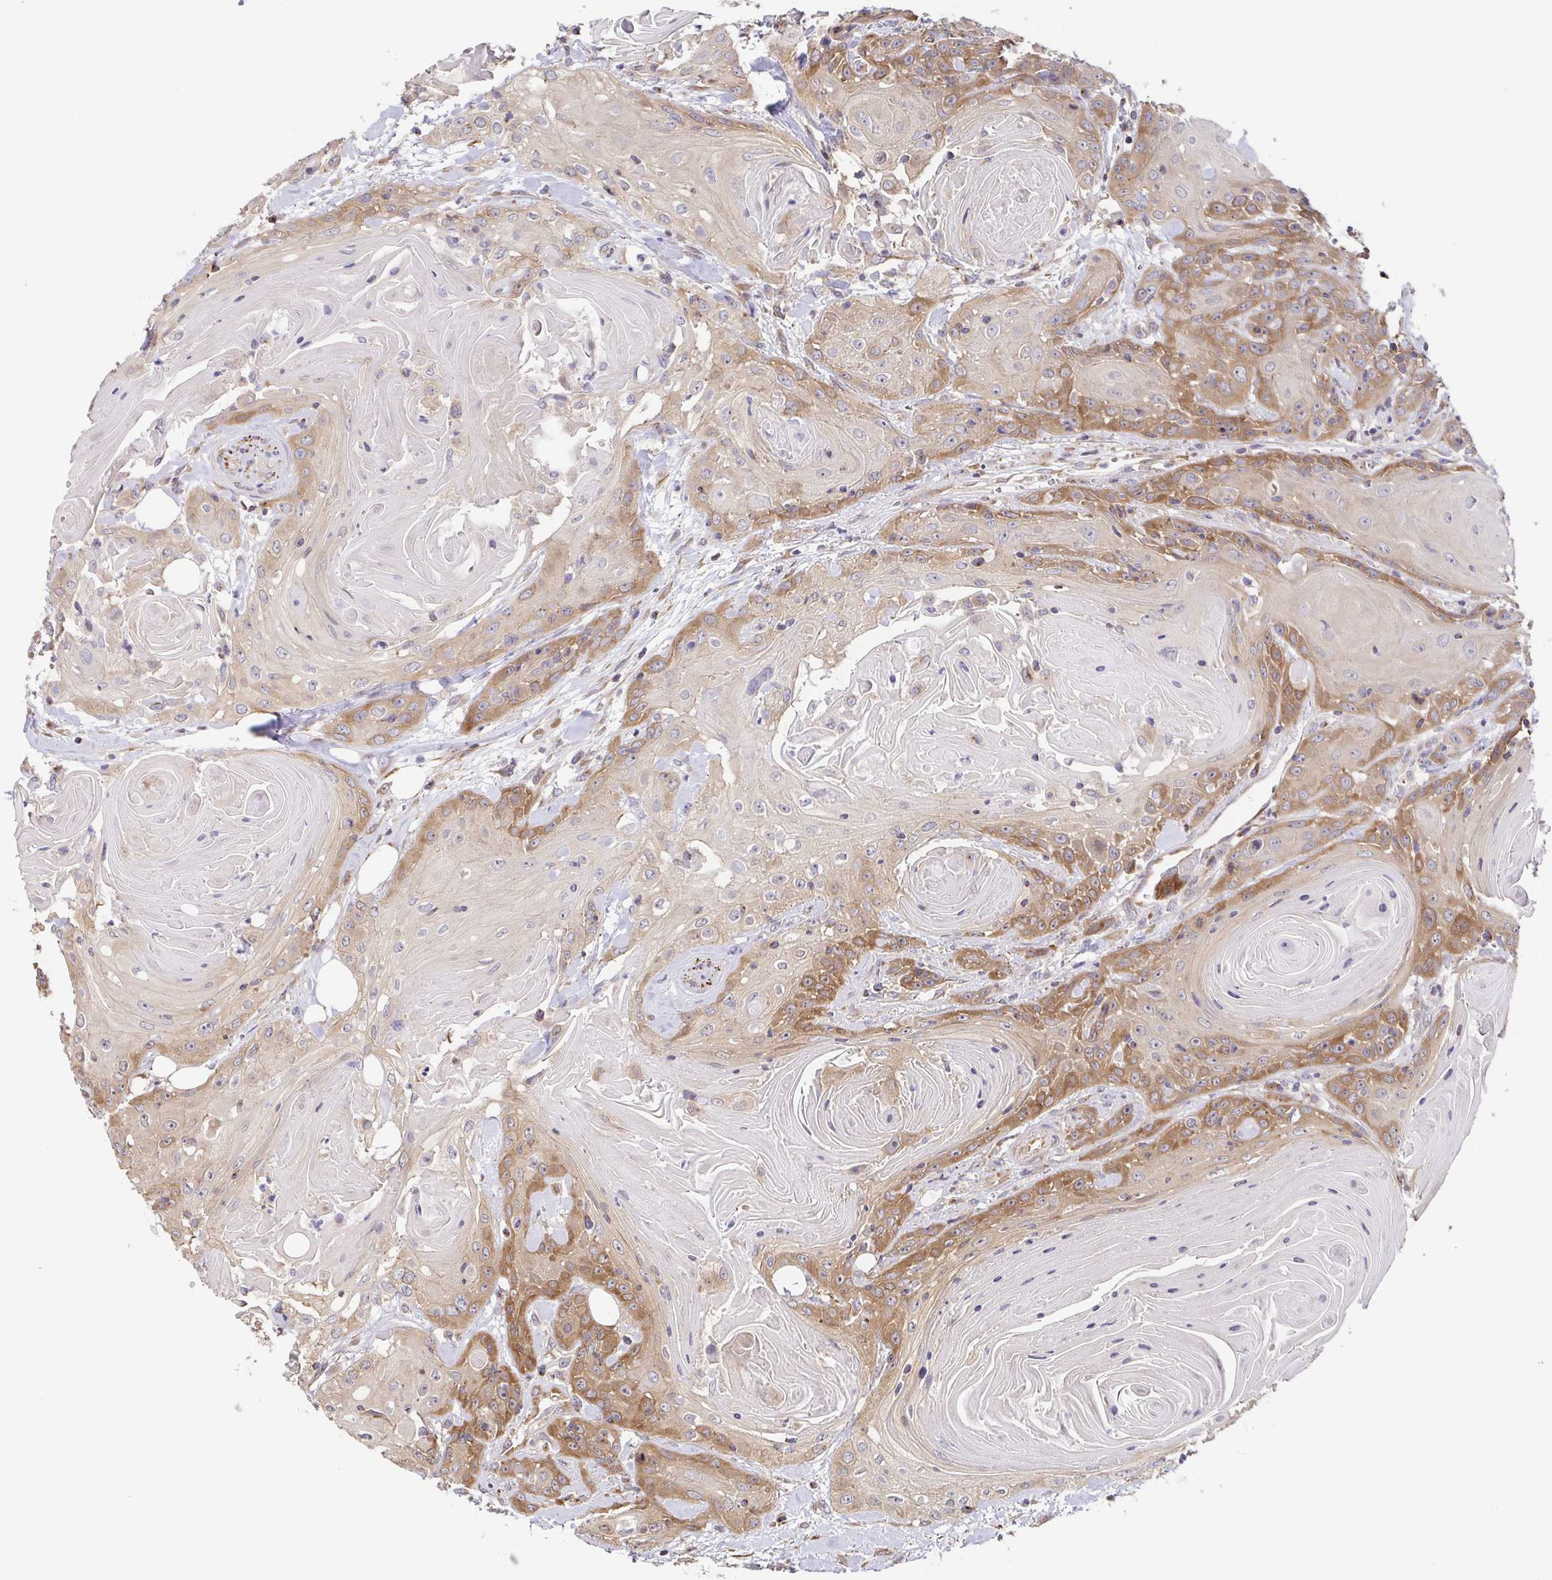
{"staining": {"intensity": "moderate", "quantity": "25%-75%", "location": "cytoplasmic/membranous"}, "tissue": "head and neck cancer", "cell_type": "Tumor cells", "image_type": "cancer", "snomed": [{"axis": "morphology", "description": "Squamous cell carcinoma, NOS"}, {"axis": "topography", "description": "Head-Neck"}], "caption": "Protein analysis of head and neck squamous cell carcinoma tissue displays moderate cytoplasmic/membranous staining in approximately 25%-75% of tumor cells.", "gene": "EIF3D", "patient": {"sex": "female", "age": 84}}